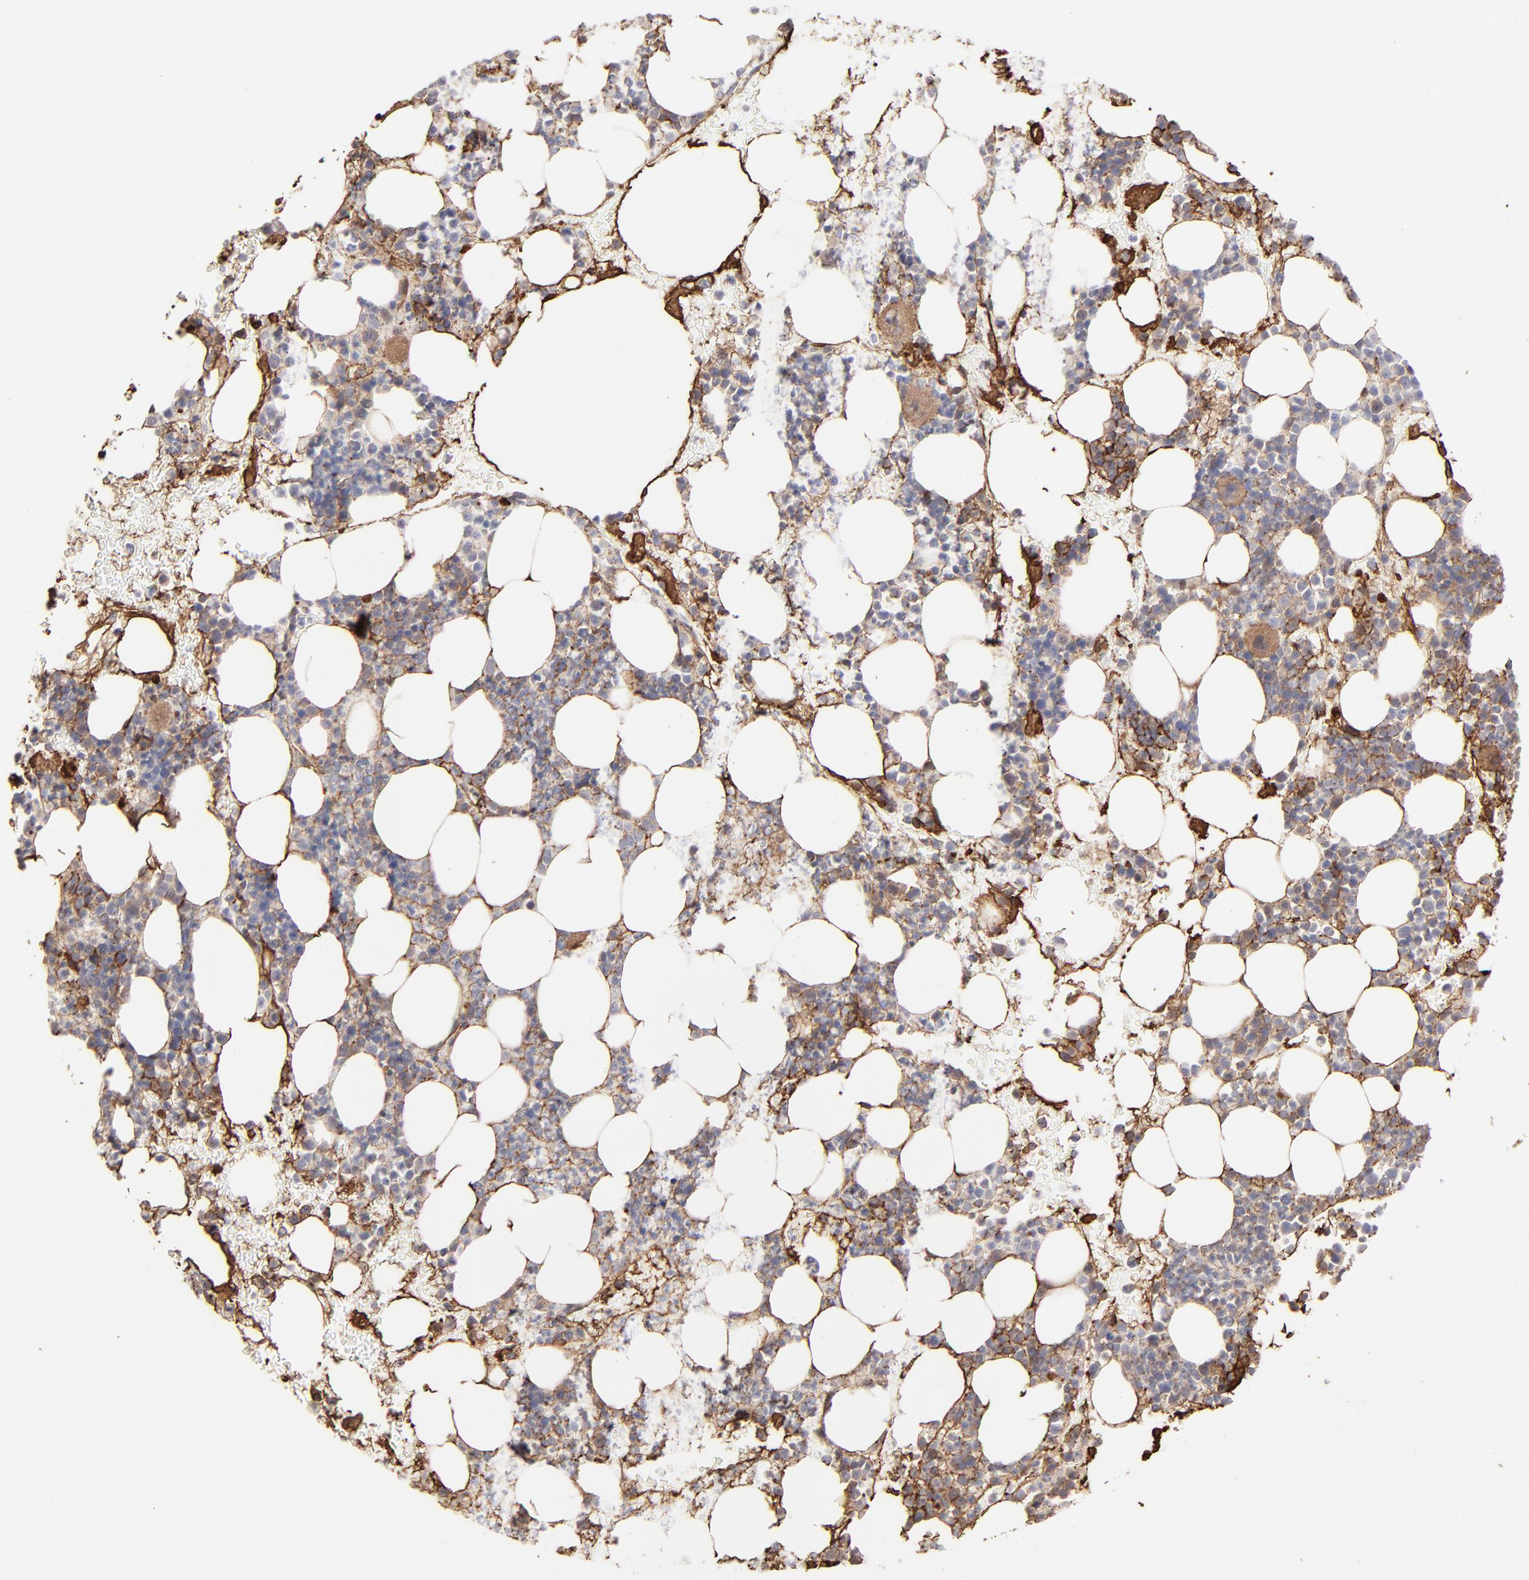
{"staining": {"intensity": "strong", "quantity": "<25%", "location": "cytoplasmic/membranous"}, "tissue": "bone marrow", "cell_type": "Hematopoietic cells", "image_type": "normal", "snomed": [{"axis": "morphology", "description": "Normal tissue, NOS"}, {"axis": "topography", "description": "Bone marrow"}], "caption": "Immunohistochemical staining of normal bone marrow reveals medium levels of strong cytoplasmic/membranous staining in approximately <25% of hematopoietic cells.", "gene": "PSMD14", "patient": {"sex": "male", "age": 17}}